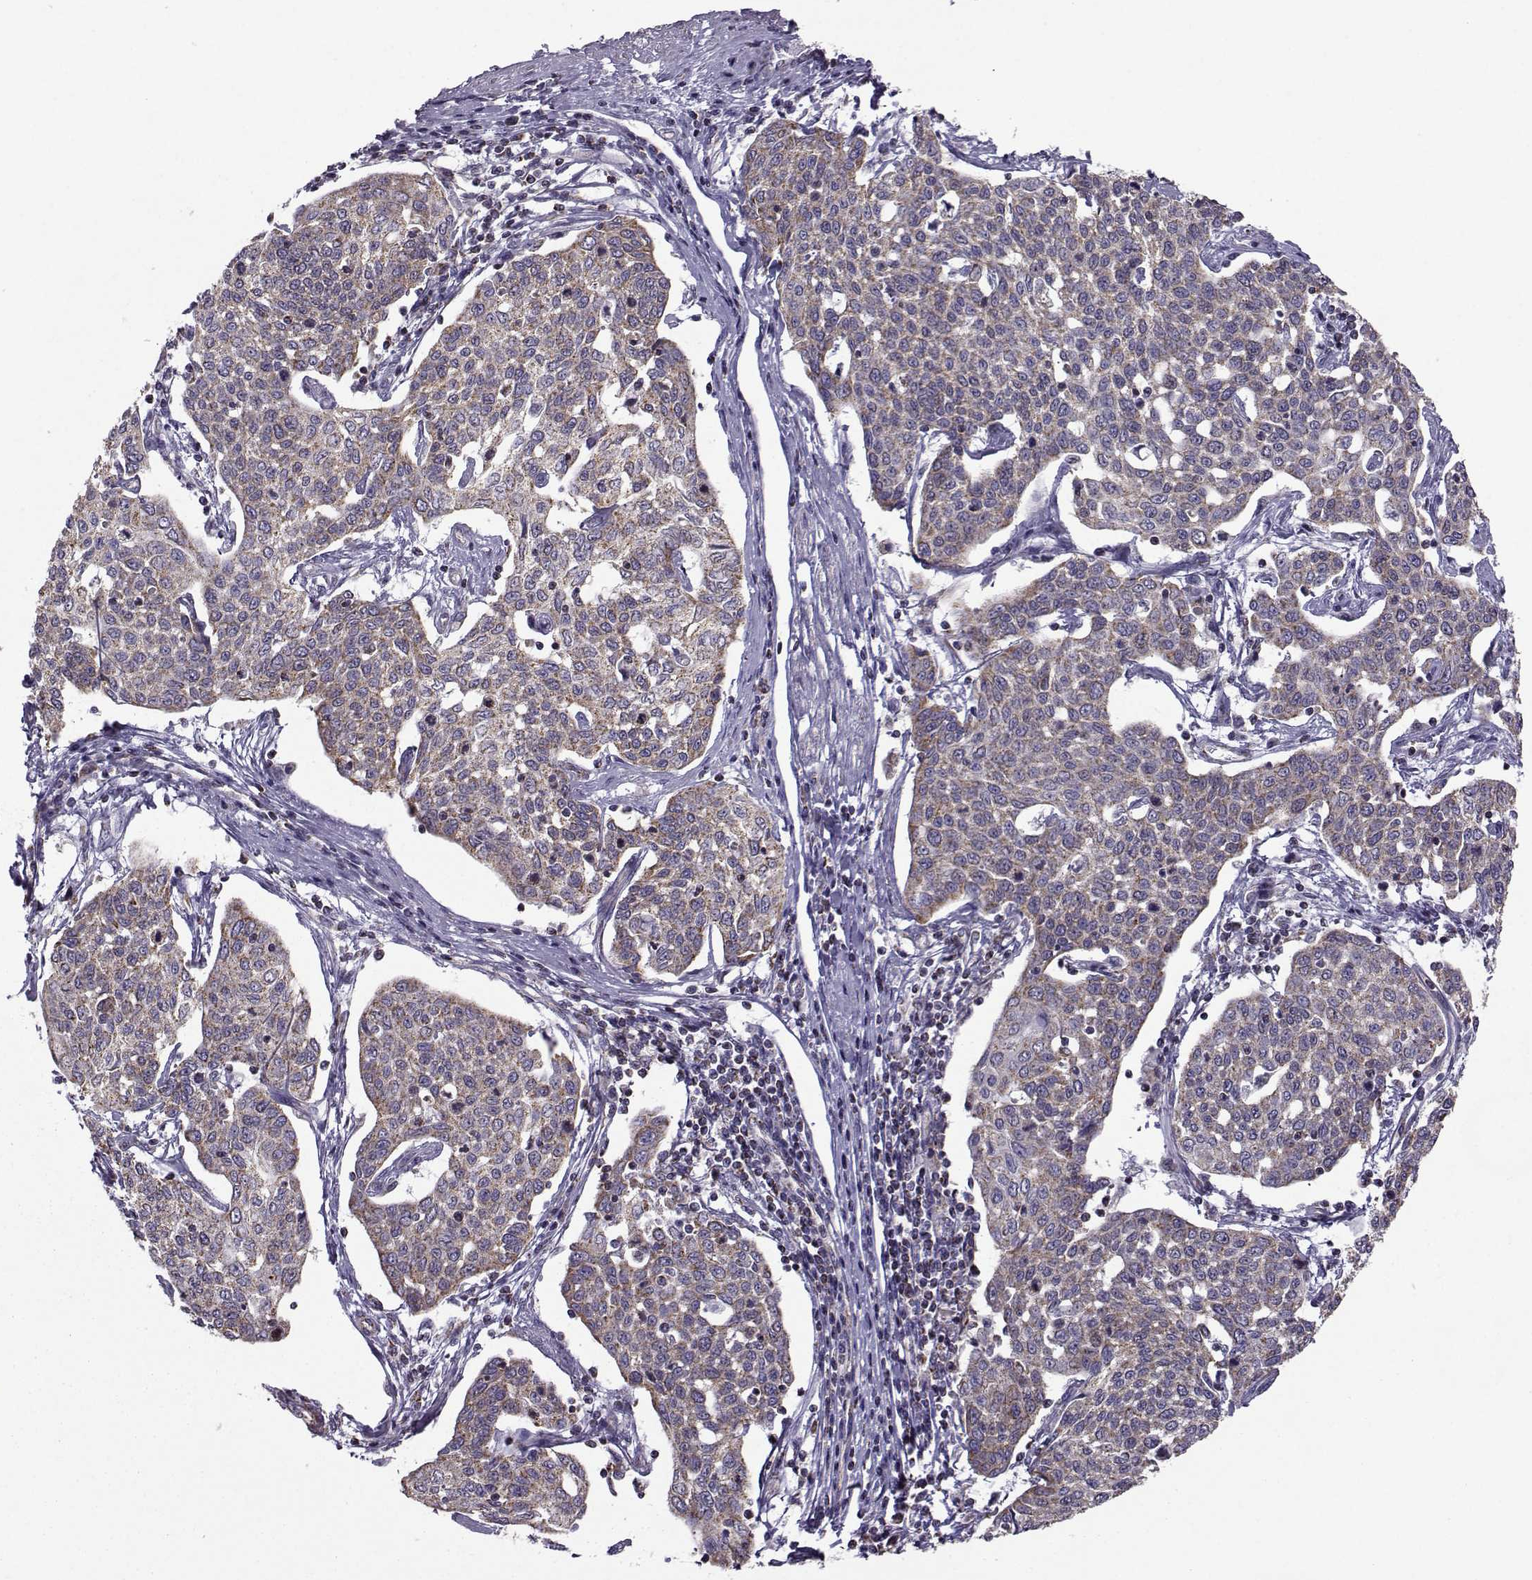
{"staining": {"intensity": "moderate", "quantity": ">75%", "location": "cytoplasmic/membranous"}, "tissue": "cervical cancer", "cell_type": "Tumor cells", "image_type": "cancer", "snomed": [{"axis": "morphology", "description": "Squamous cell carcinoma, NOS"}, {"axis": "topography", "description": "Cervix"}], "caption": "Protein expression analysis of human cervical cancer reveals moderate cytoplasmic/membranous positivity in about >75% of tumor cells.", "gene": "NECAB3", "patient": {"sex": "female", "age": 34}}